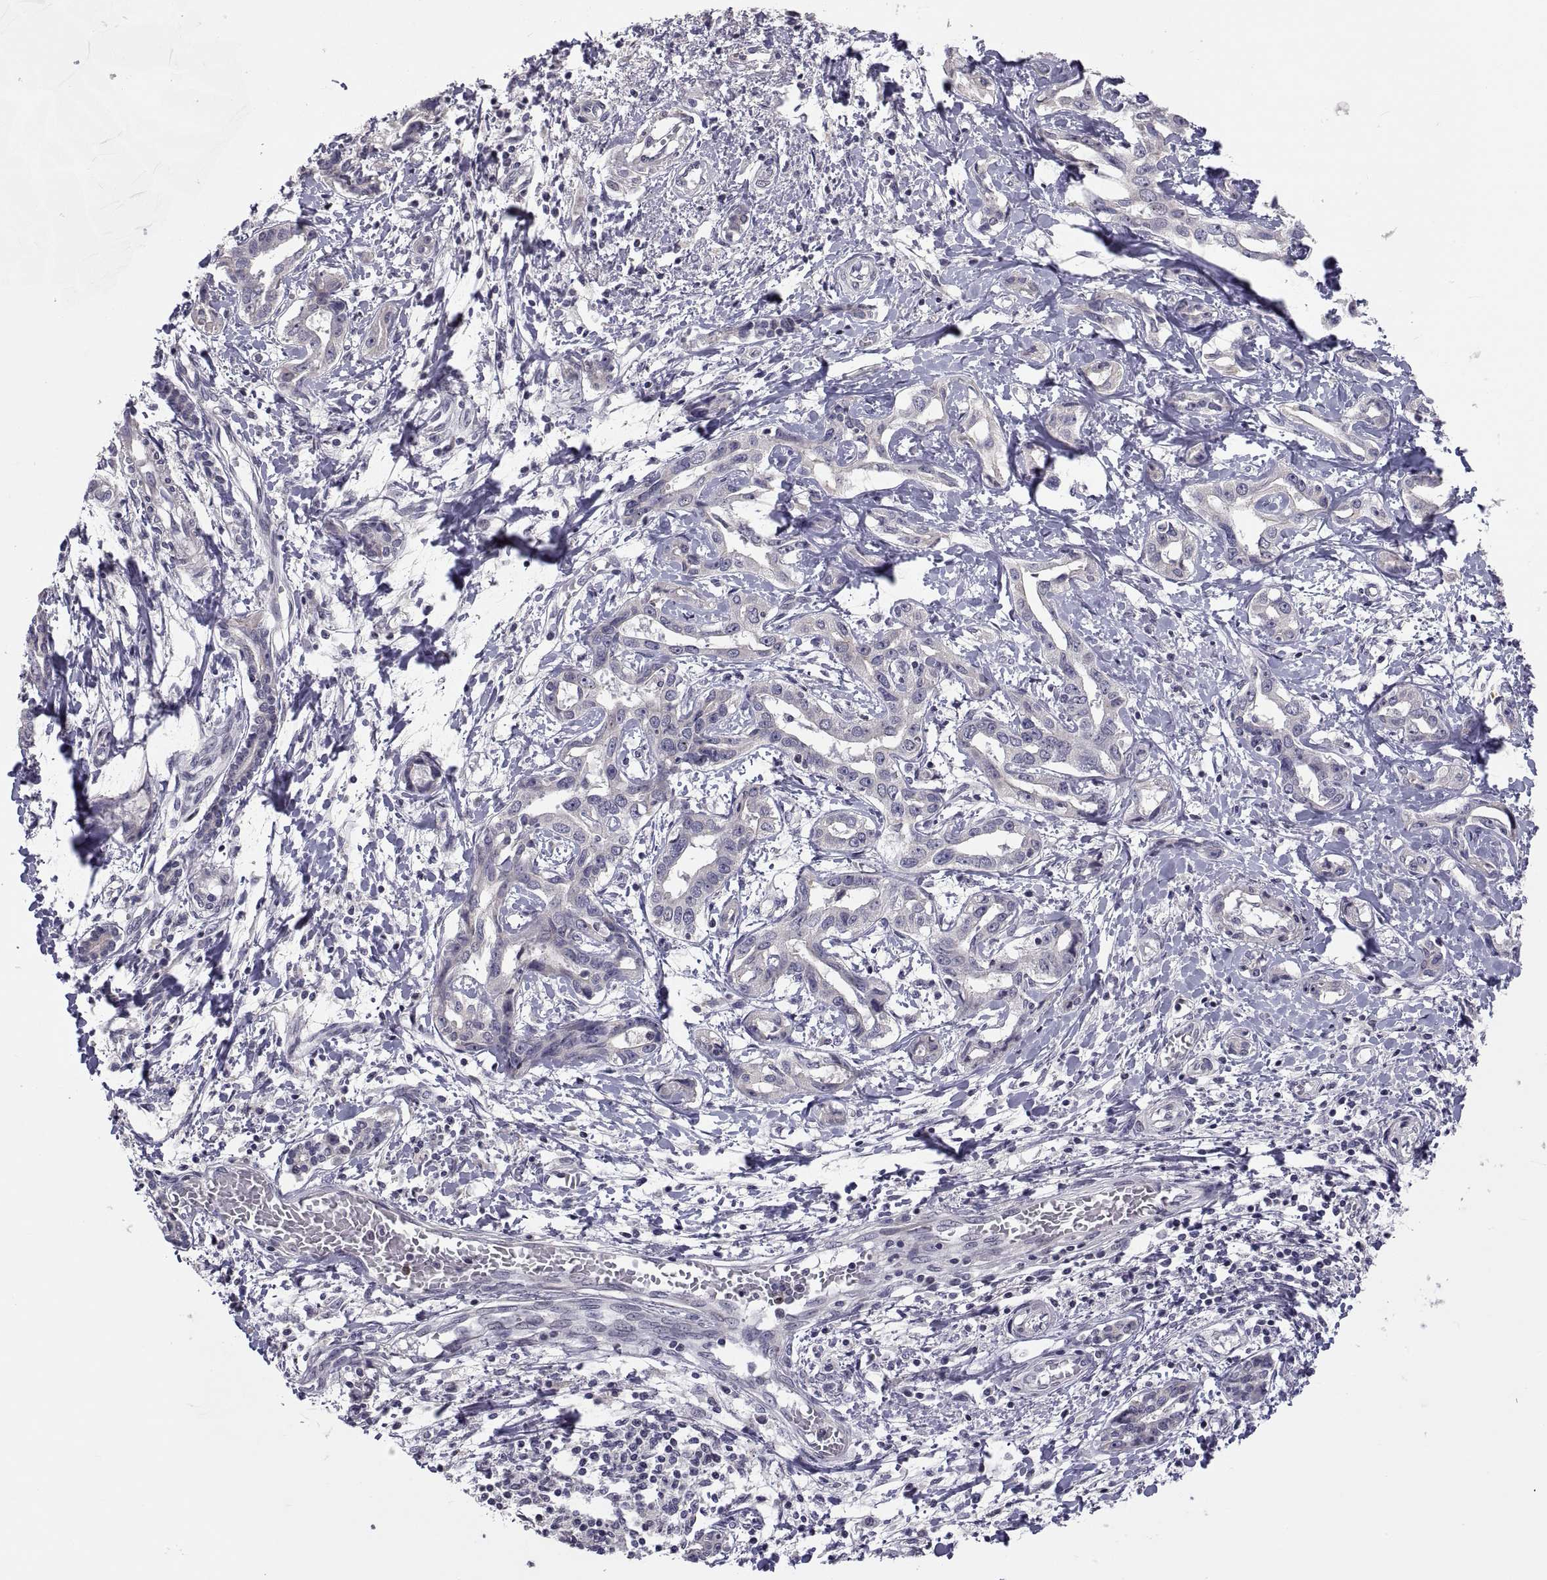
{"staining": {"intensity": "negative", "quantity": "none", "location": "none"}, "tissue": "liver cancer", "cell_type": "Tumor cells", "image_type": "cancer", "snomed": [{"axis": "morphology", "description": "Cholangiocarcinoma"}, {"axis": "topography", "description": "Liver"}], "caption": "Photomicrograph shows no protein expression in tumor cells of liver cholangiocarcinoma tissue.", "gene": "NPTX2", "patient": {"sex": "male", "age": 59}}